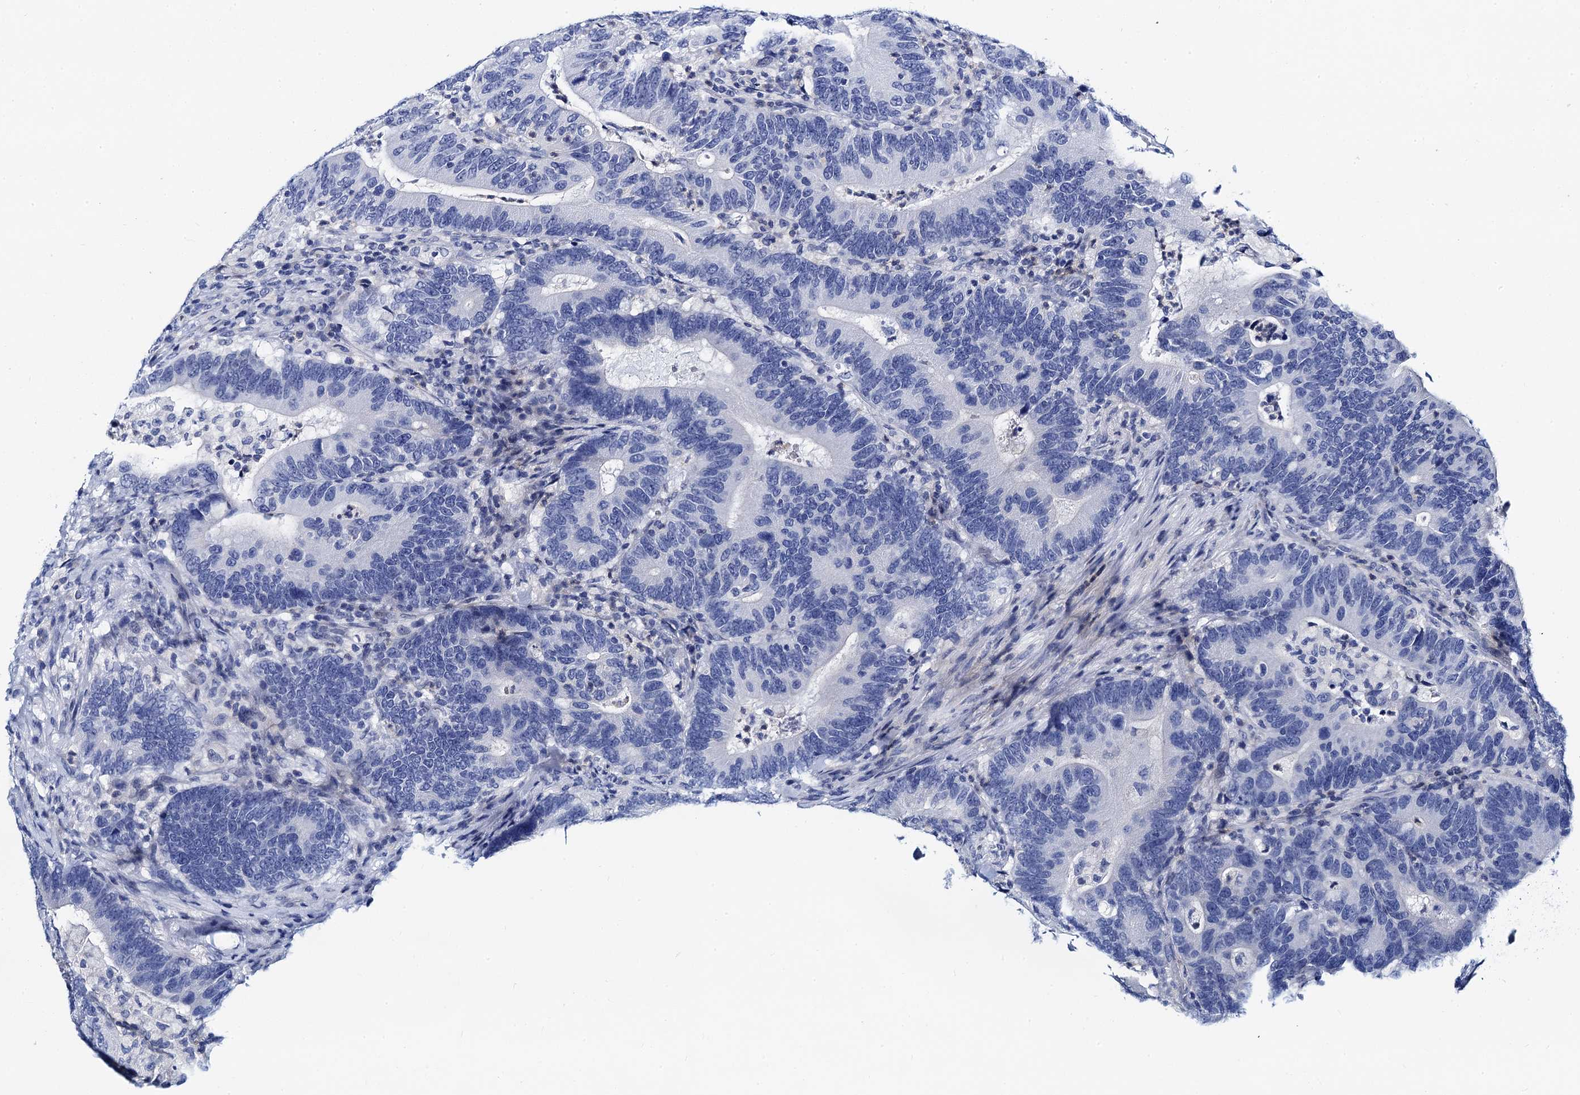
{"staining": {"intensity": "negative", "quantity": "none", "location": "none"}, "tissue": "colorectal cancer", "cell_type": "Tumor cells", "image_type": "cancer", "snomed": [{"axis": "morphology", "description": "Adenocarcinoma, NOS"}, {"axis": "topography", "description": "Colon"}], "caption": "Human adenocarcinoma (colorectal) stained for a protein using immunohistochemistry (IHC) shows no expression in tumor cells.", "gene": "LYPD3", "patient": {"sex": "female", "age": 66}}